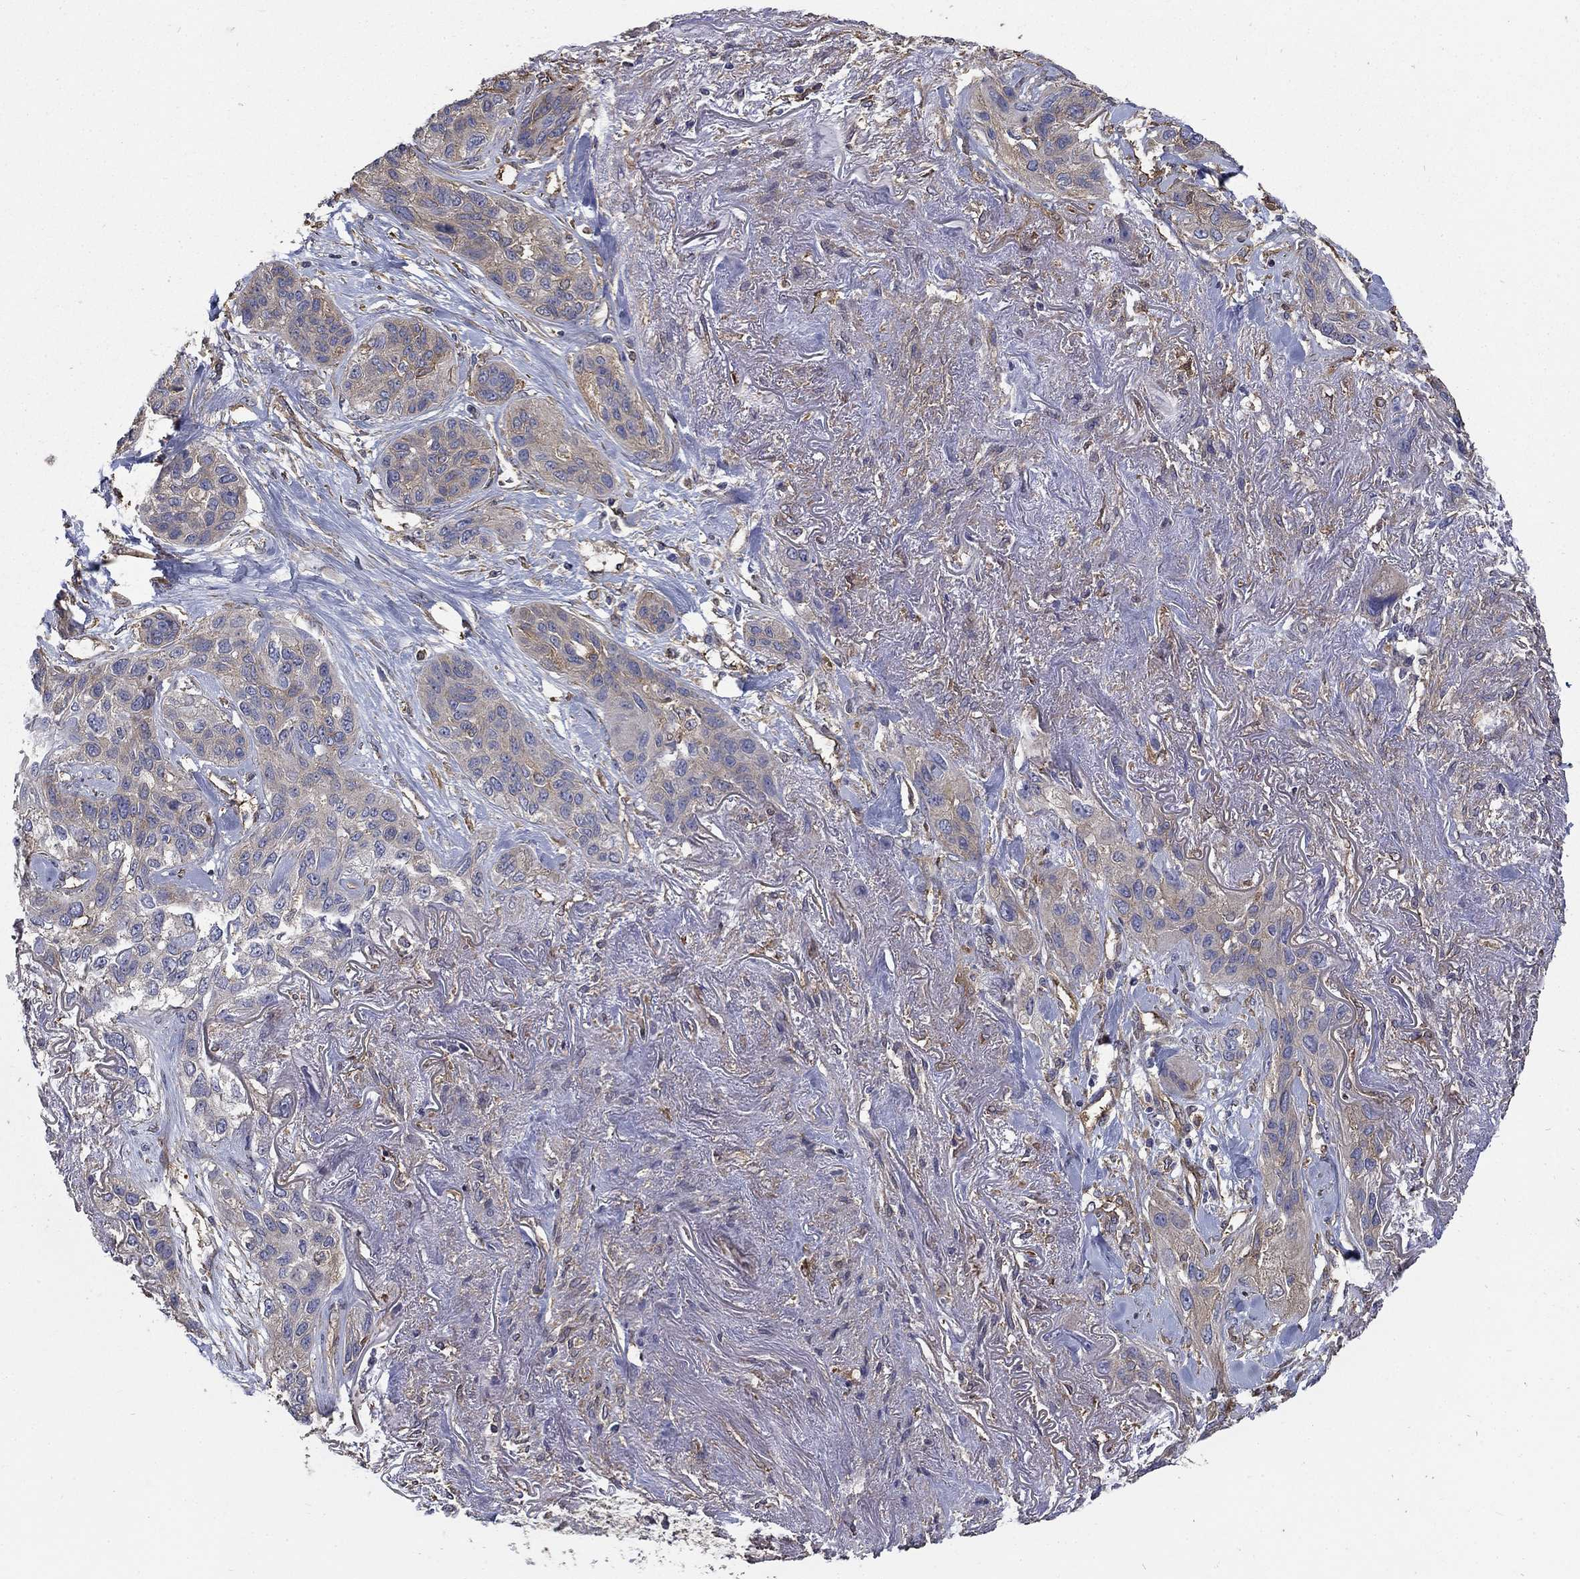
{"staining": {"intensity": "weak", "quantity": "25%-75%", "location": "cytoplasmic/membranous"}, "tissue": "lung cancer", "cell_type": "Tumor cells", "image_type": "cancer", "snomed": [{"axis": "morphology", "description": "Squamous cell carcinoma, NOS"}, {"axis": "topography", "description": "Lung"}], "caption": "This photomicrograph reveals lung cancer (squamous cell carcinoma) stained with immunohistochemistry to label a protein in brown. The cytoplasmic/membranous of tumor cells show weak positivity for the protein. Nuclei are counter-stained blue.", "gene": "DPYSL2", "patient": {"sex": "female", "age": 70}}